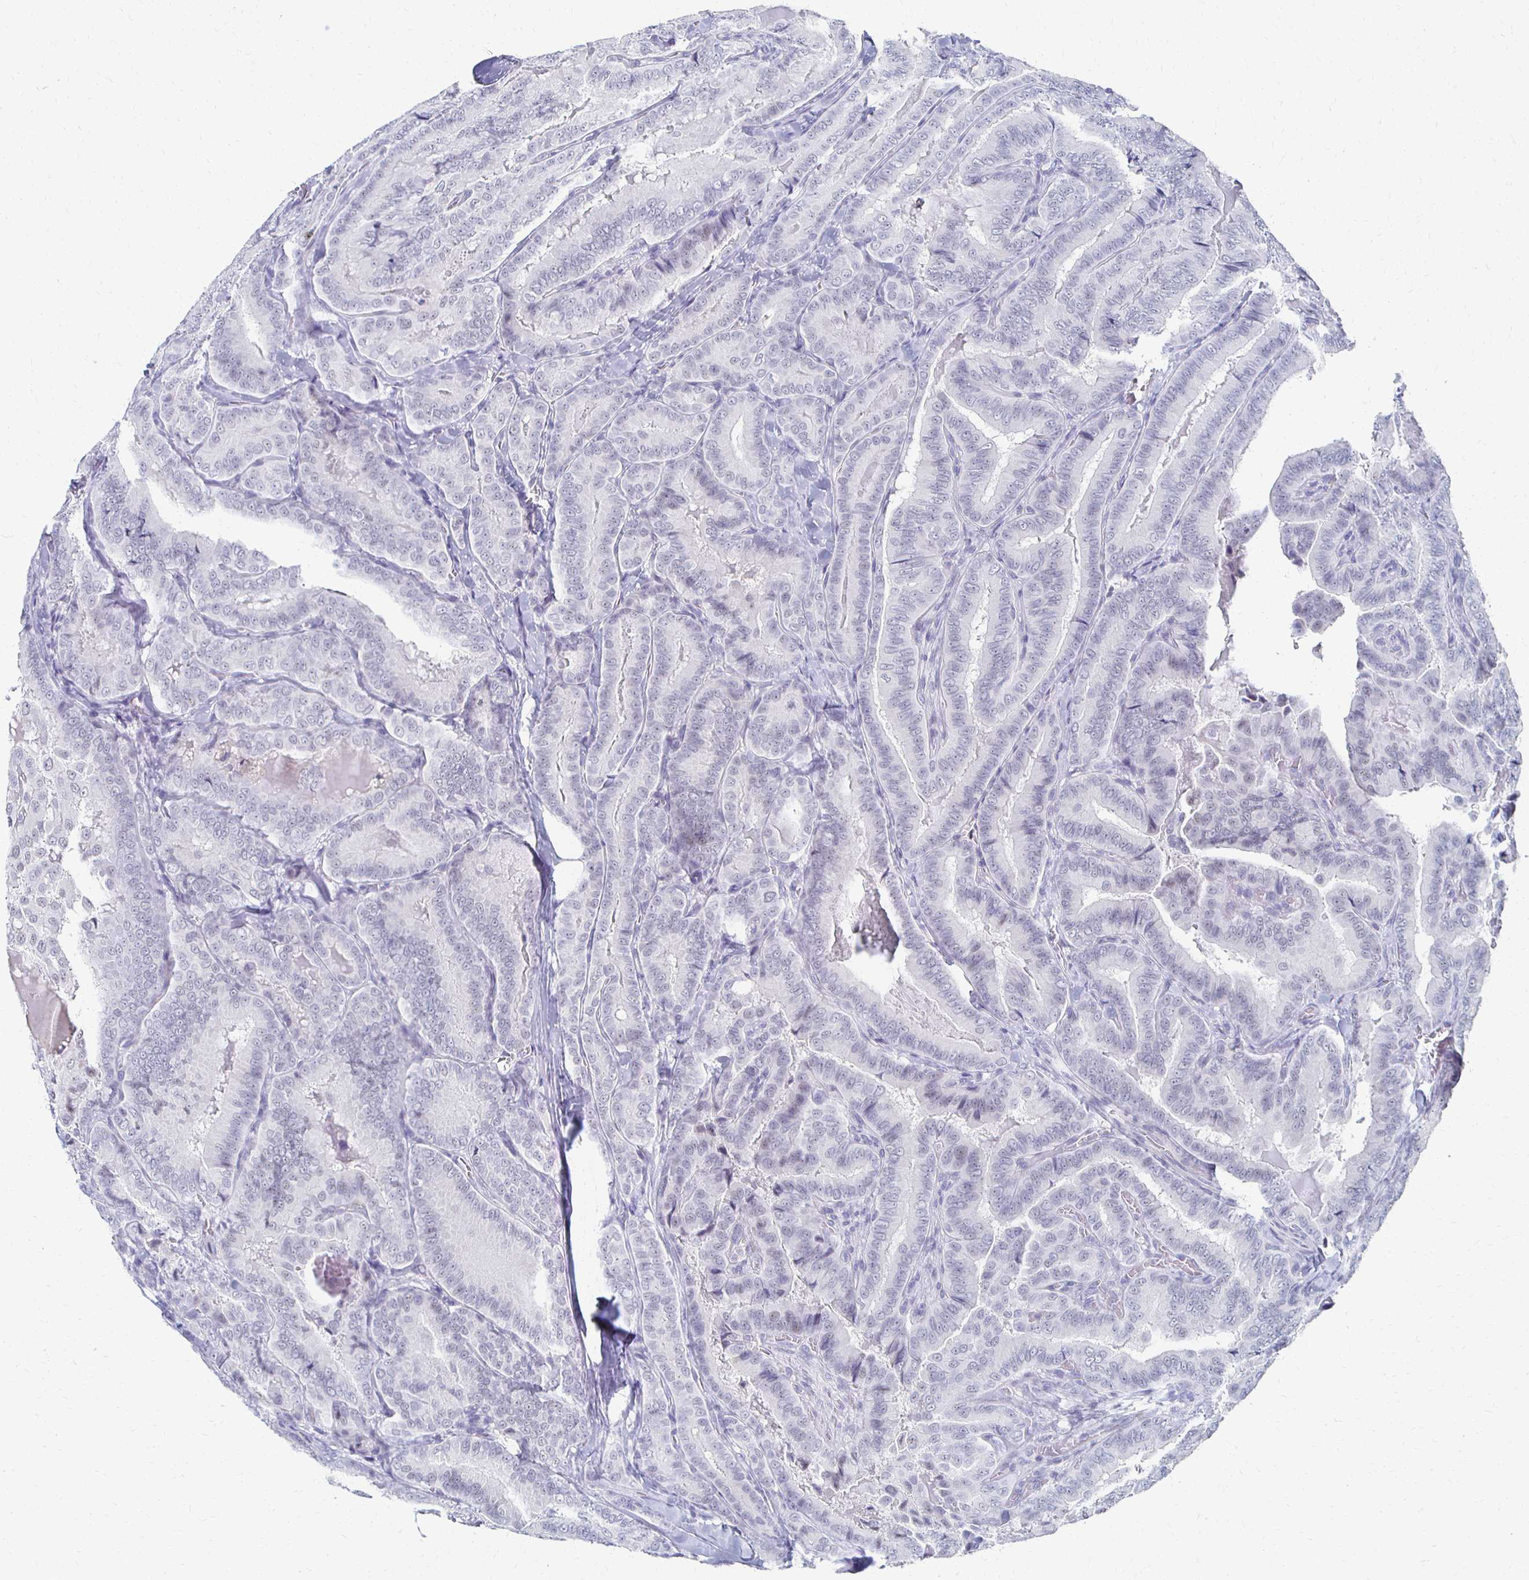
{"staining": {"intensity": "negative", "quantity": "none", "location": "none"}, "tissue": "thyroid cancer", "cell_type": "Tumor cells", "image_type": "cancer", "snomed": [{"axis": "morphology", "description": "Papillary adenocarcinoma, NOS"}, {"axis": "topography", "description": "Thyroid gland"}], "caption": "Immunohistochemistry (IHC) histopathology image of thyroid cancer stained for a protein (brown), which demonstrates no positivity in tumor cells.", "gene": "CXCR2", "patient": {"sex": "male", "age": 61}}